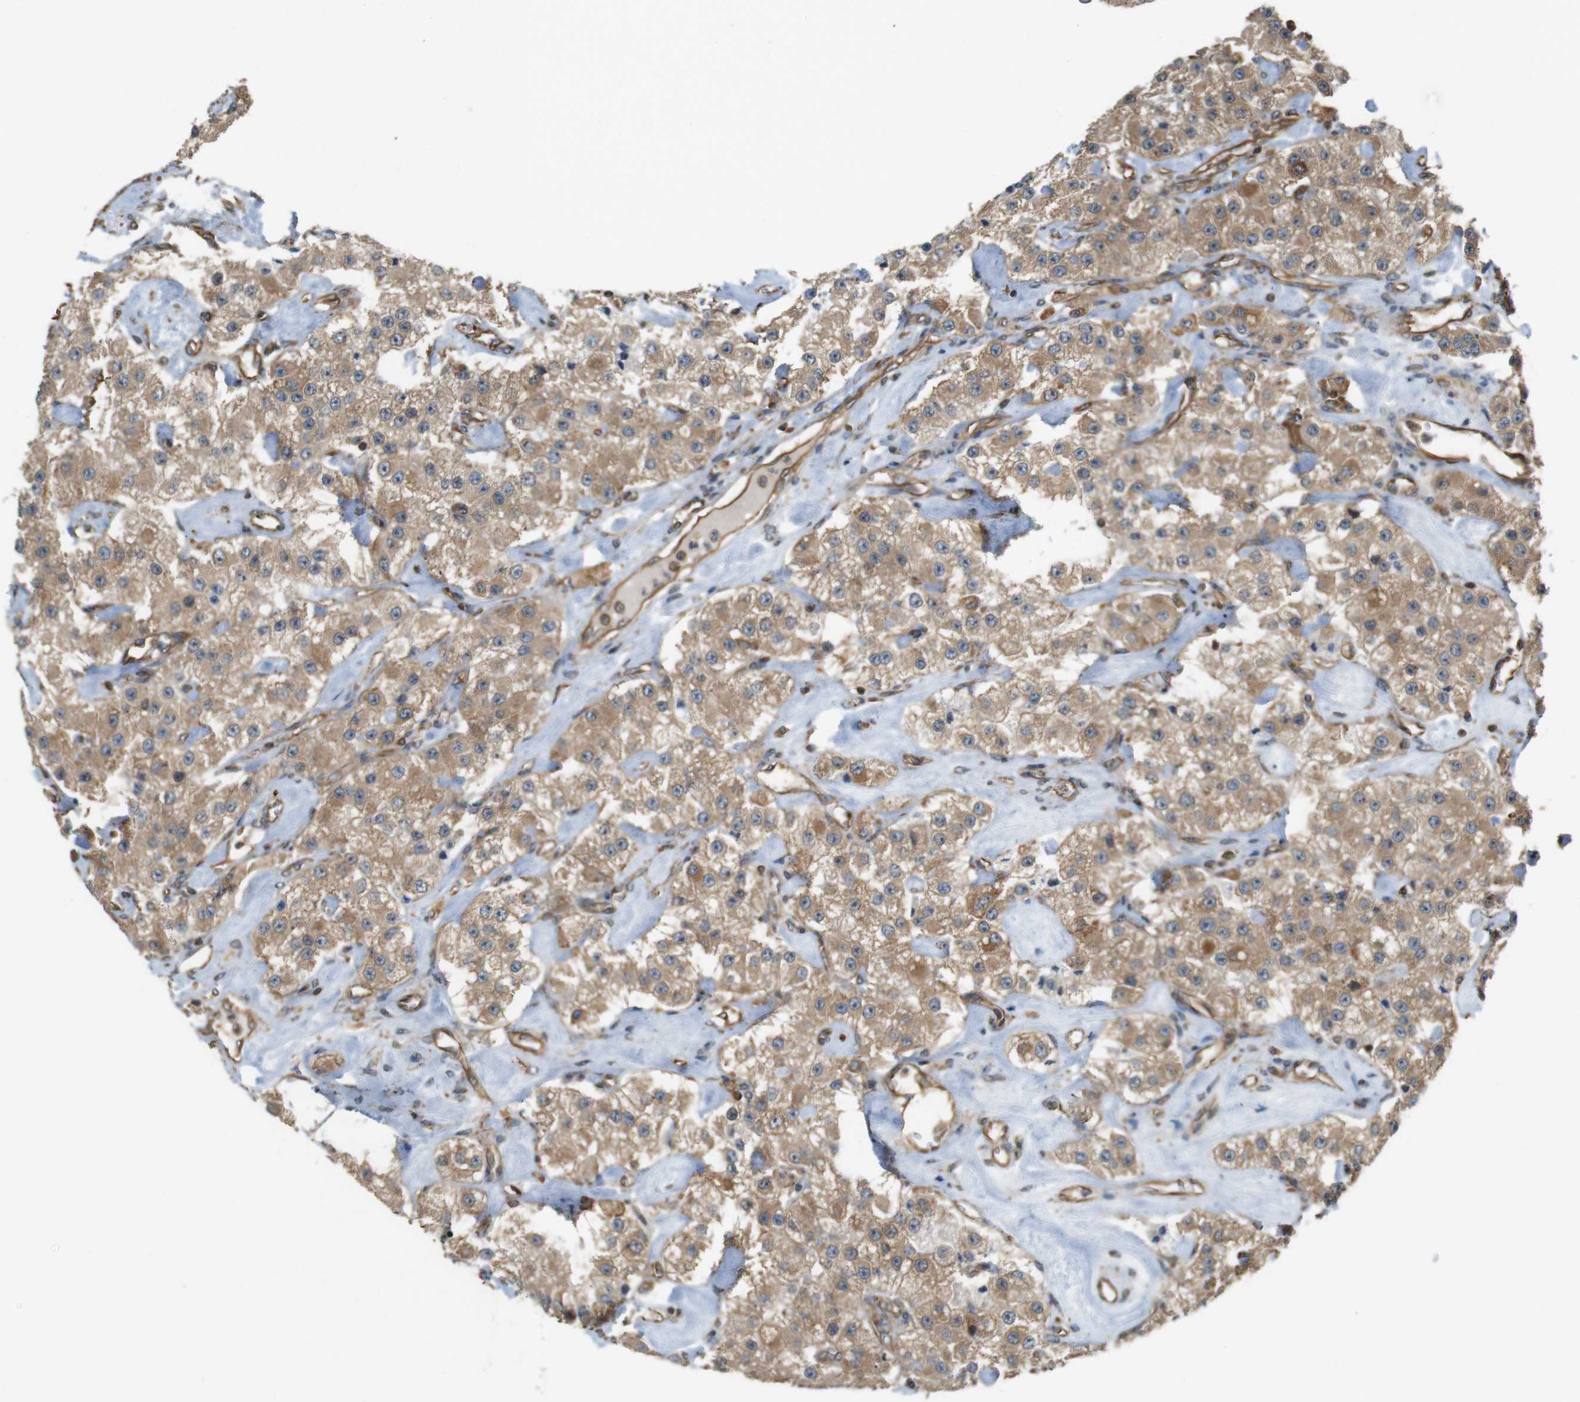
{"staining": {"intensity": "moderate", "quantity": ">75%", "location": "cytoplasmic/membranous"}, "tissue": "carcinoid", "cell_type": "Tumor cells", "image_type": "cancer", "snomed": [{"axis": "morphology", "description": "Carcinoid, malignant, NOS"}, {"axis": "topography", "description": "Pancreas"}], "caption": "An immunohistochemistry photomicrograph of tumor tissue is shown. Protein staining in brown highlights moderate cytoplasmic/membranous positivity in carcinoid (malignant) within tumor cells.", "gene": "PA2G4", "patient": {"sex": "male", "age": 41}}